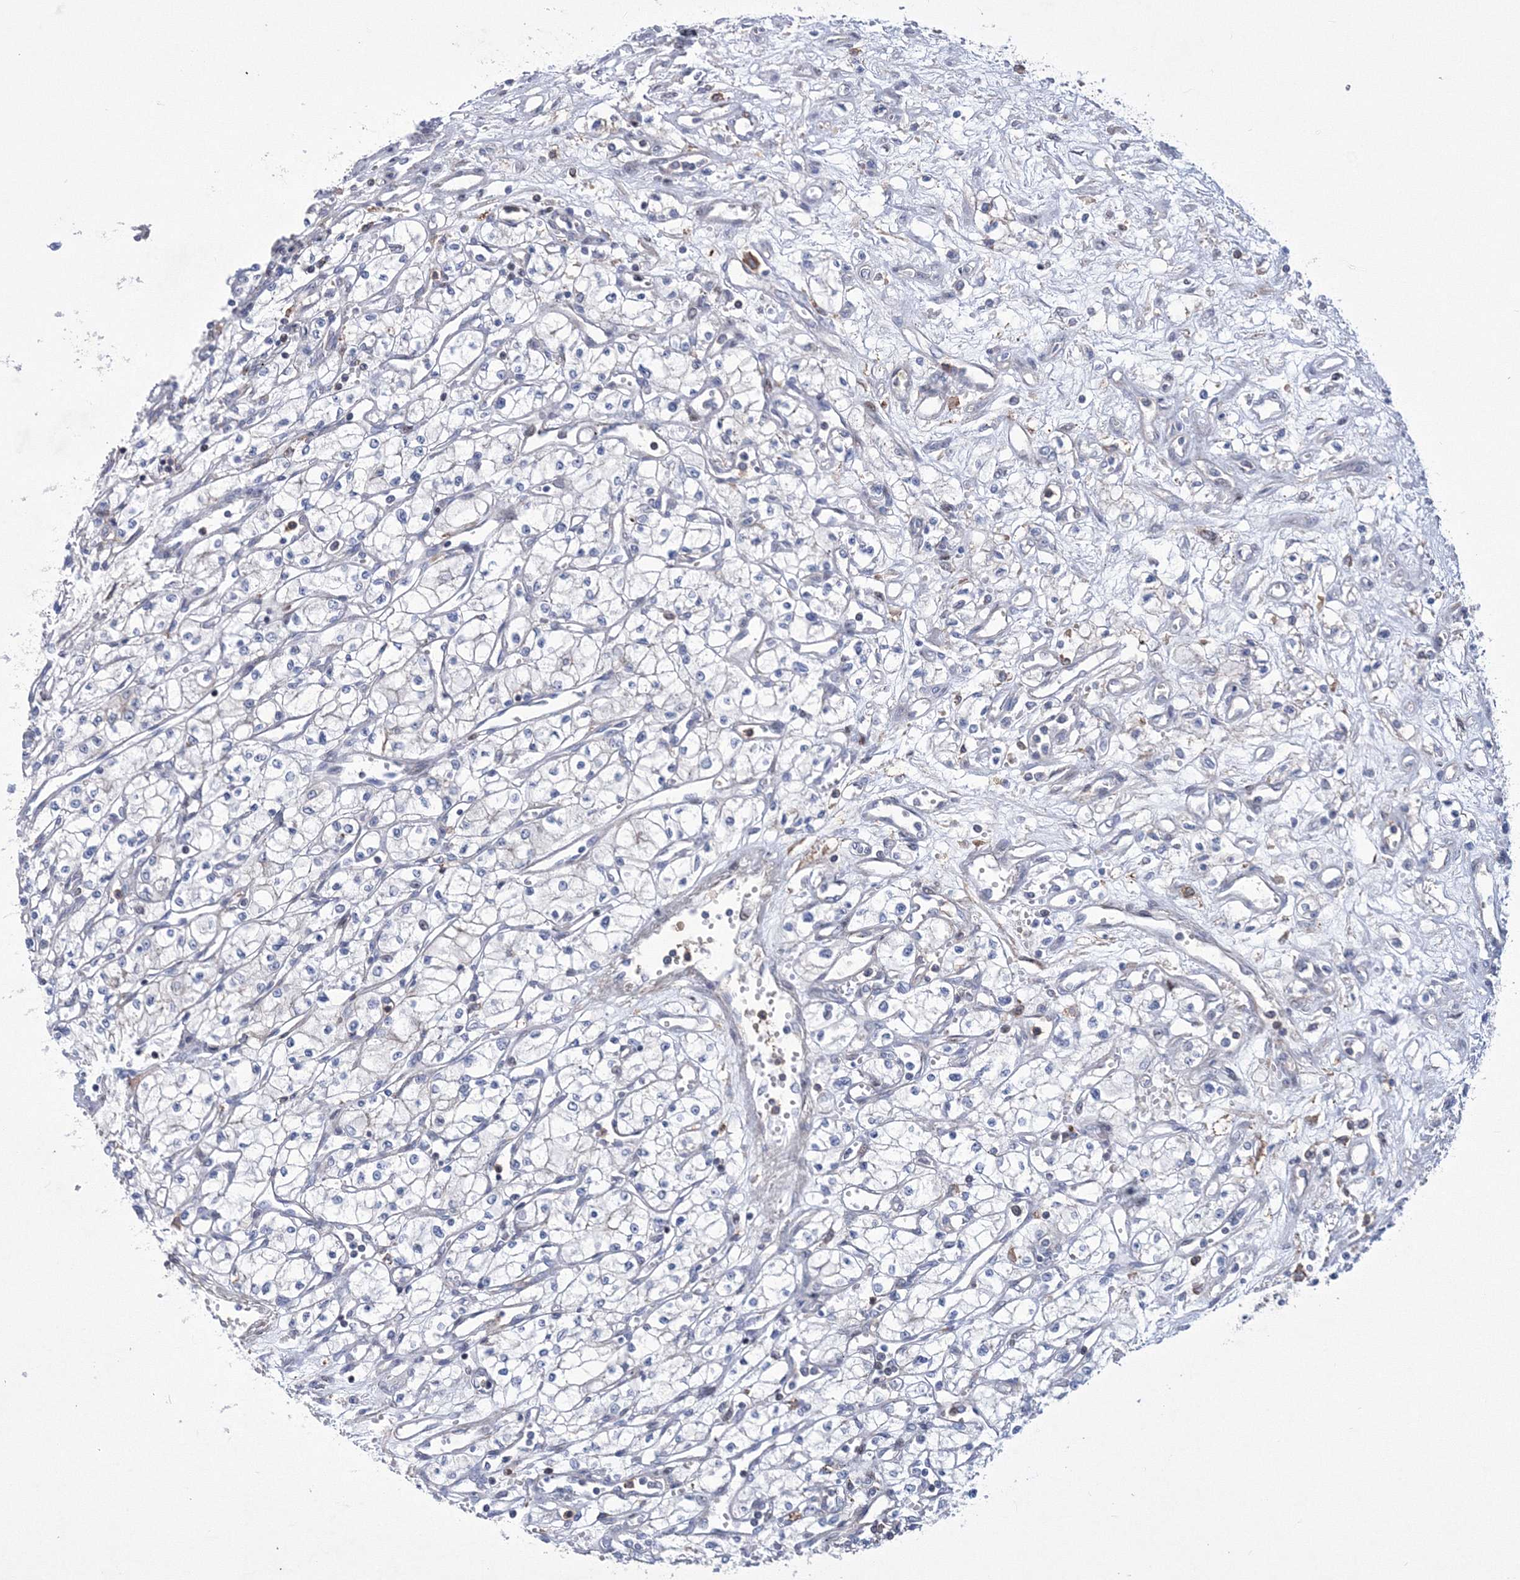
{"staining": {"intensity": "negative", "quantity": "none", "location": "none"}, "tissue": "renal cancer", "cell_type": "Tumor cells", "image_type": "cancer", "snomed": [{"axis": "morphology", "description": "Adenocarcinoma, NOS"}, {"axis": "topography", "description": "Kidney"}], "caption": "Protein analysis of renal adenocarcinoma displays no significant expression in tumor cells. The staining is performed using DAB (3,3'-diaminobenzidine) brown chromogen with nuclei counter-stained in using hematoxylin.", "gene": "RNPEPL1", "patient": {"sex": "male", "age": 59}}